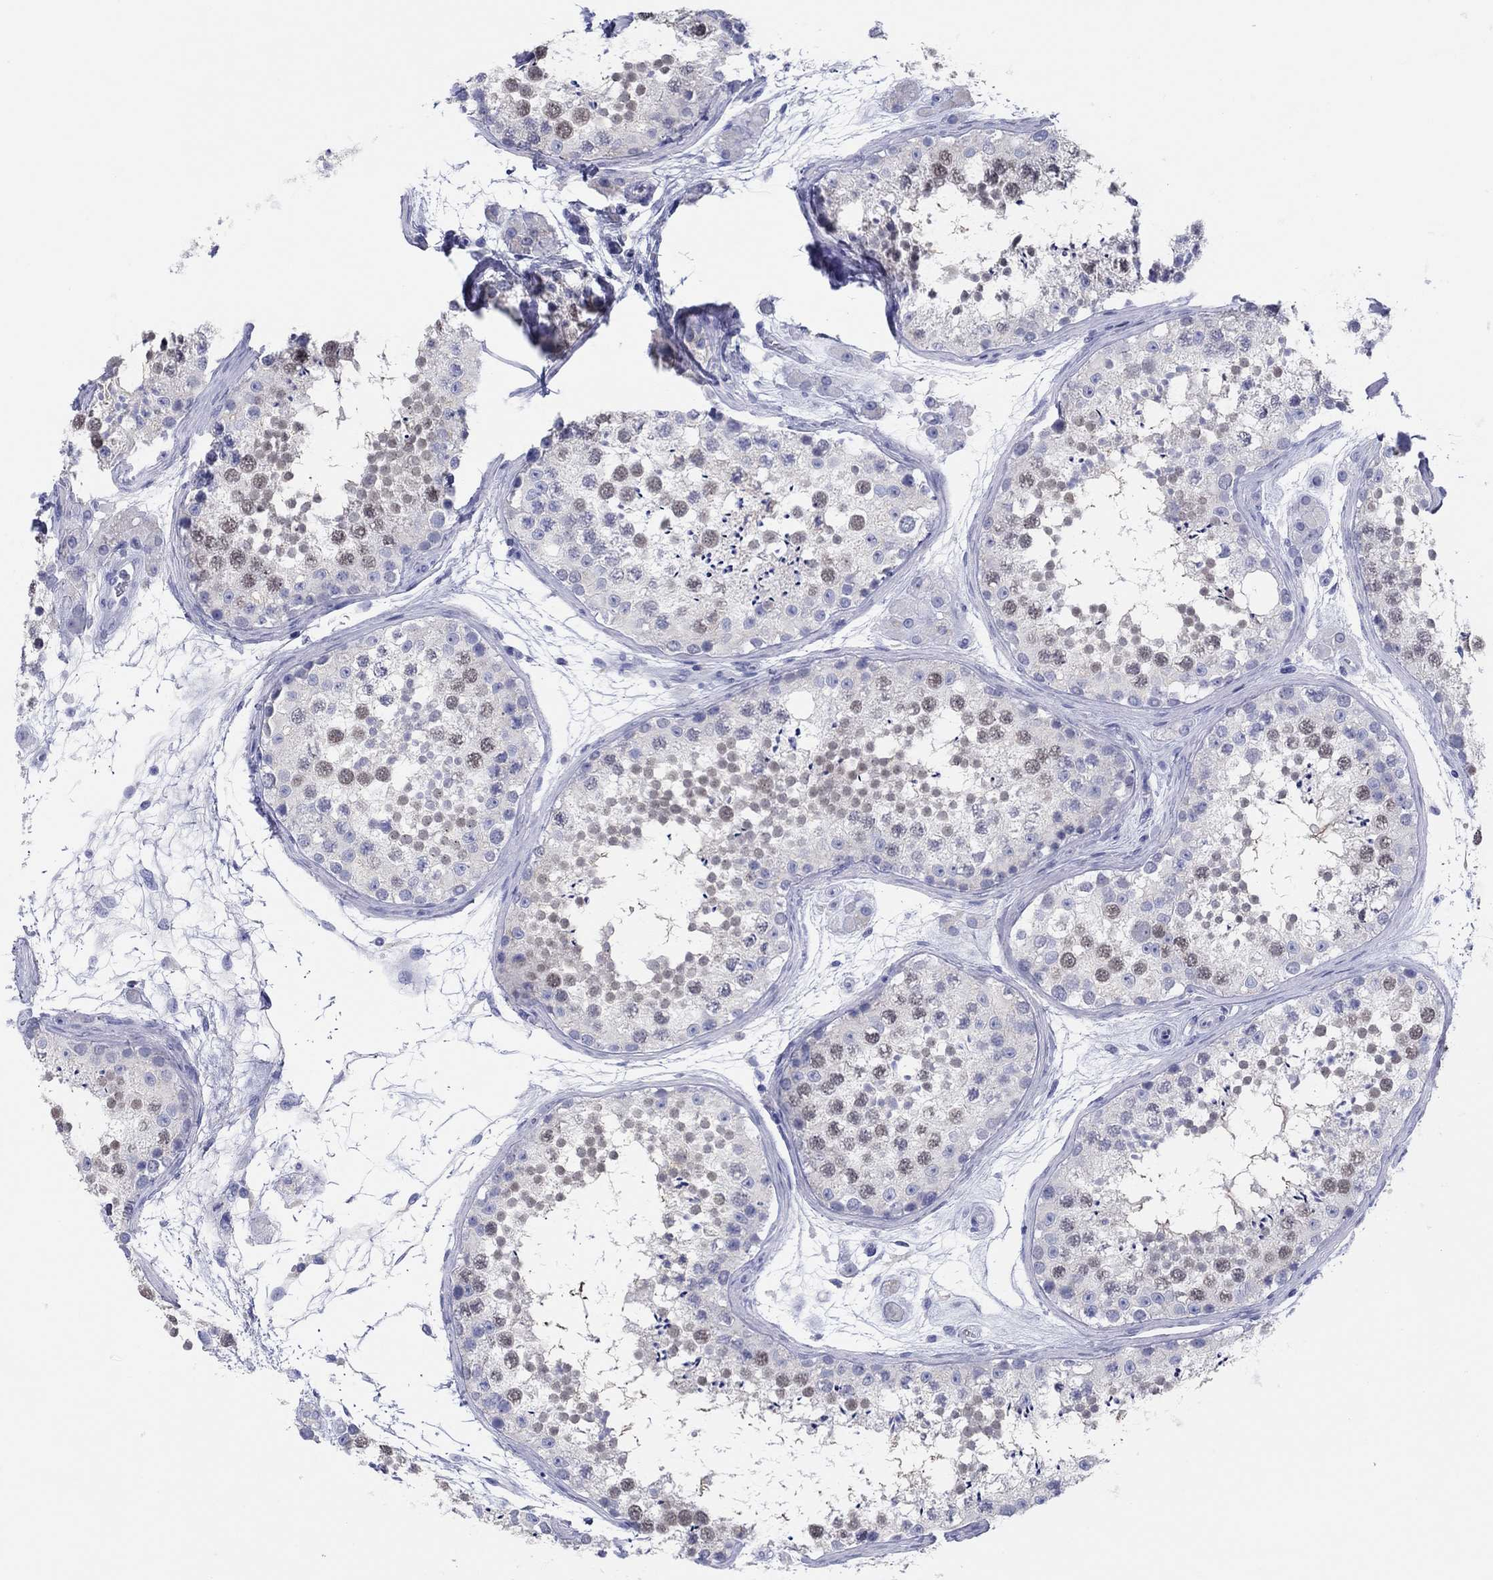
{"staining": {"intensity": "weak", "quantity": "<25%", "location": "nuclear"}, "tissue": "testis", "cell_type": "Cells in seminiferous ducts", "image_type": "normal", "snomed": [{"axis": "morphology", "description": "Normal tissue, NOS"}, {"axis": "topography", "description": "Testis"}], "caption": "Immunohistochemical staining of benign testis displays no significant positivity in cells in seminiferous ducts. The staining was performed using DAB (3,3'-diaminobenzidine) to visualize the protein expression in brown, while the nuclei were stained in blue with hematoxylin (Magnification: 20x).", "gene": "ERICH3", "patient": {"sex": "male", "age": 41}}